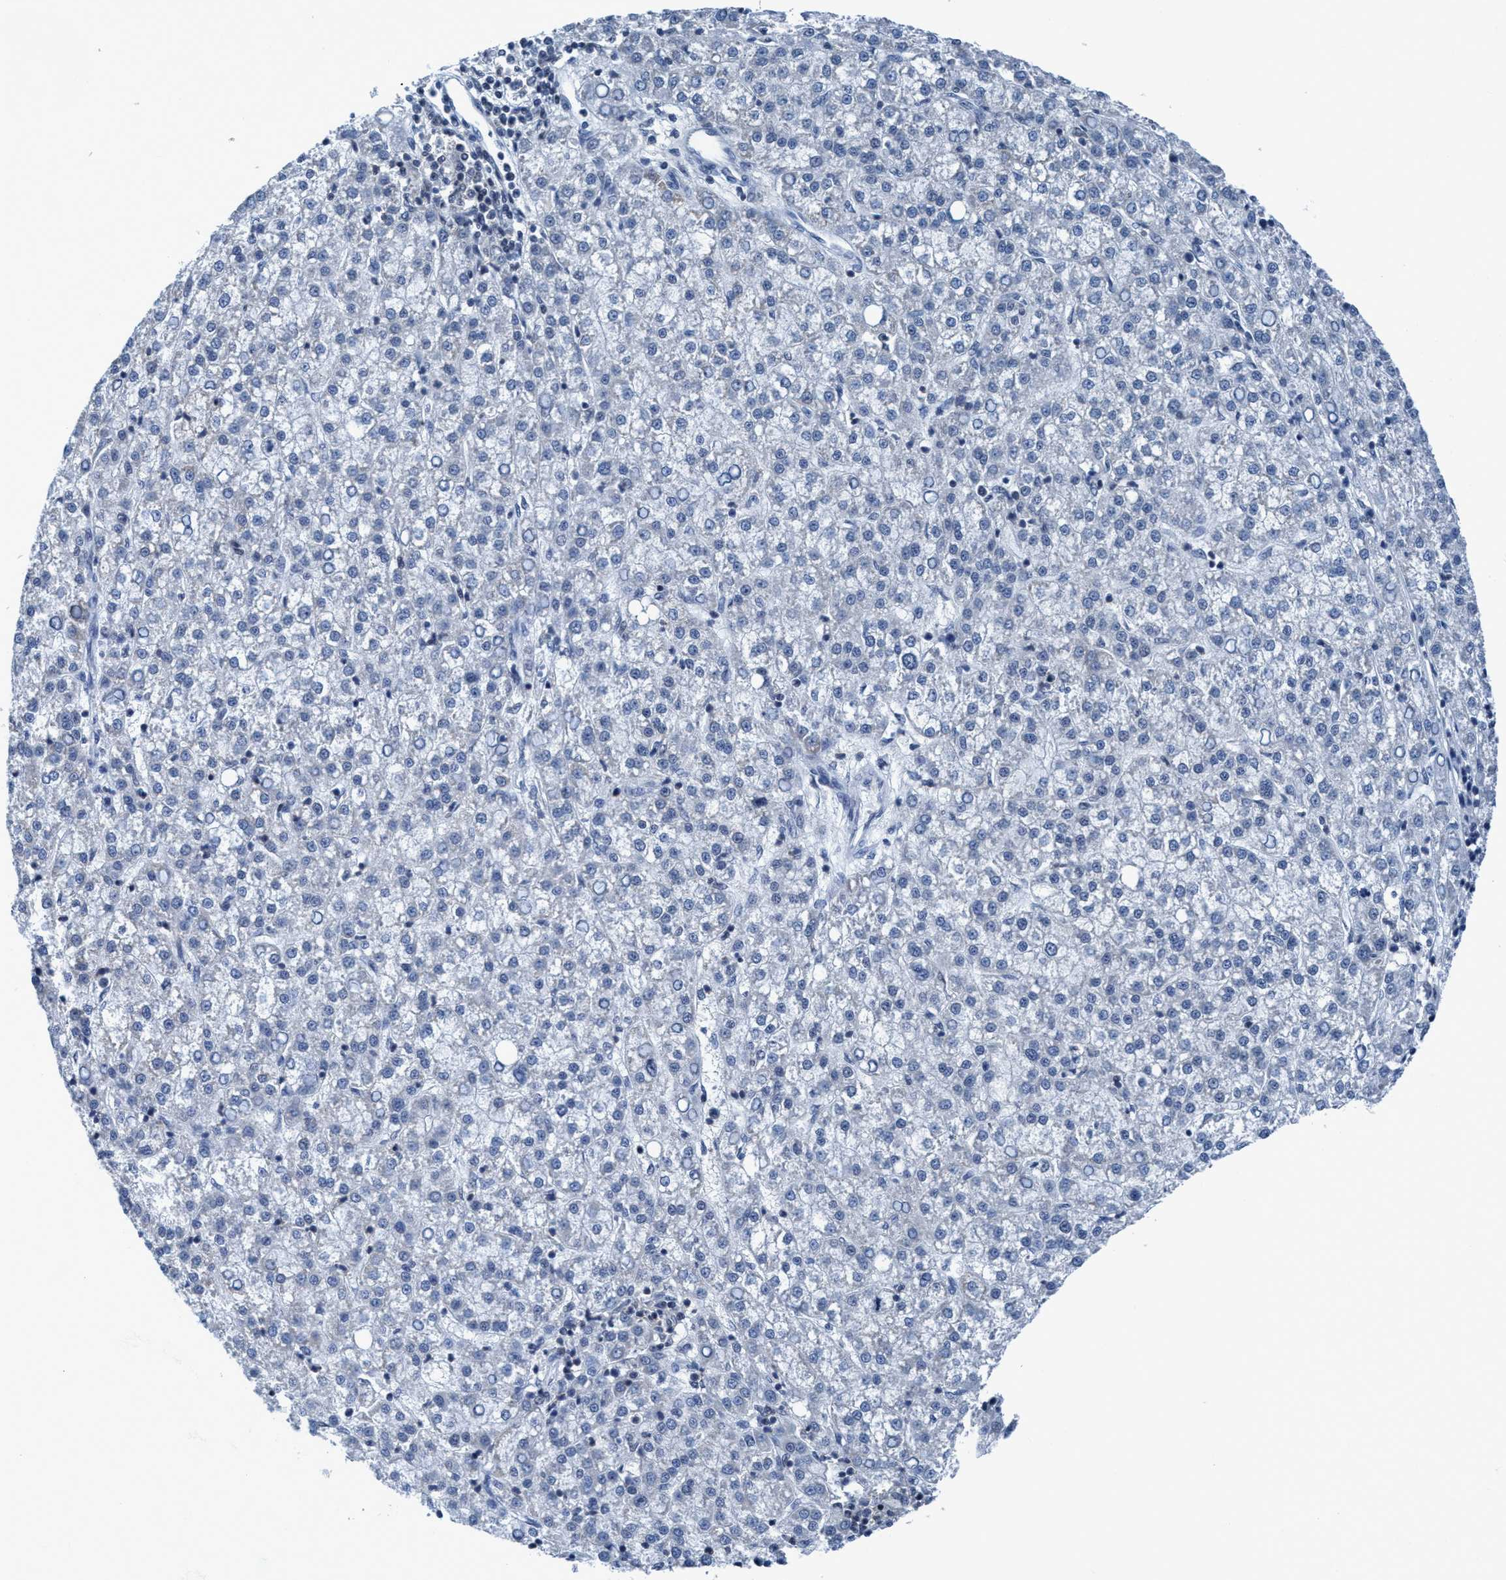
{"staining": {"intensity": "negative", "quantity": "none", "location": "none"}, "tissue": "liver cancer", "cell_type": "Tumor cells", "image_type": "cancer", "snomed": [{"axis": "morphology", "description": "Carcinoma, Hepatocellular, NOS"}, {"axis": "topography", "description": "Liver"}], "caption": "An immunohistochemistry (IHC) photomicrograph of hepatocellular carcinoma (liver) is shown. There is no staining in tumor cells of hepatocellular carcinoma (liver).", "gene": "DNAI1", "patient": {"sex": "female", "age": 58}}